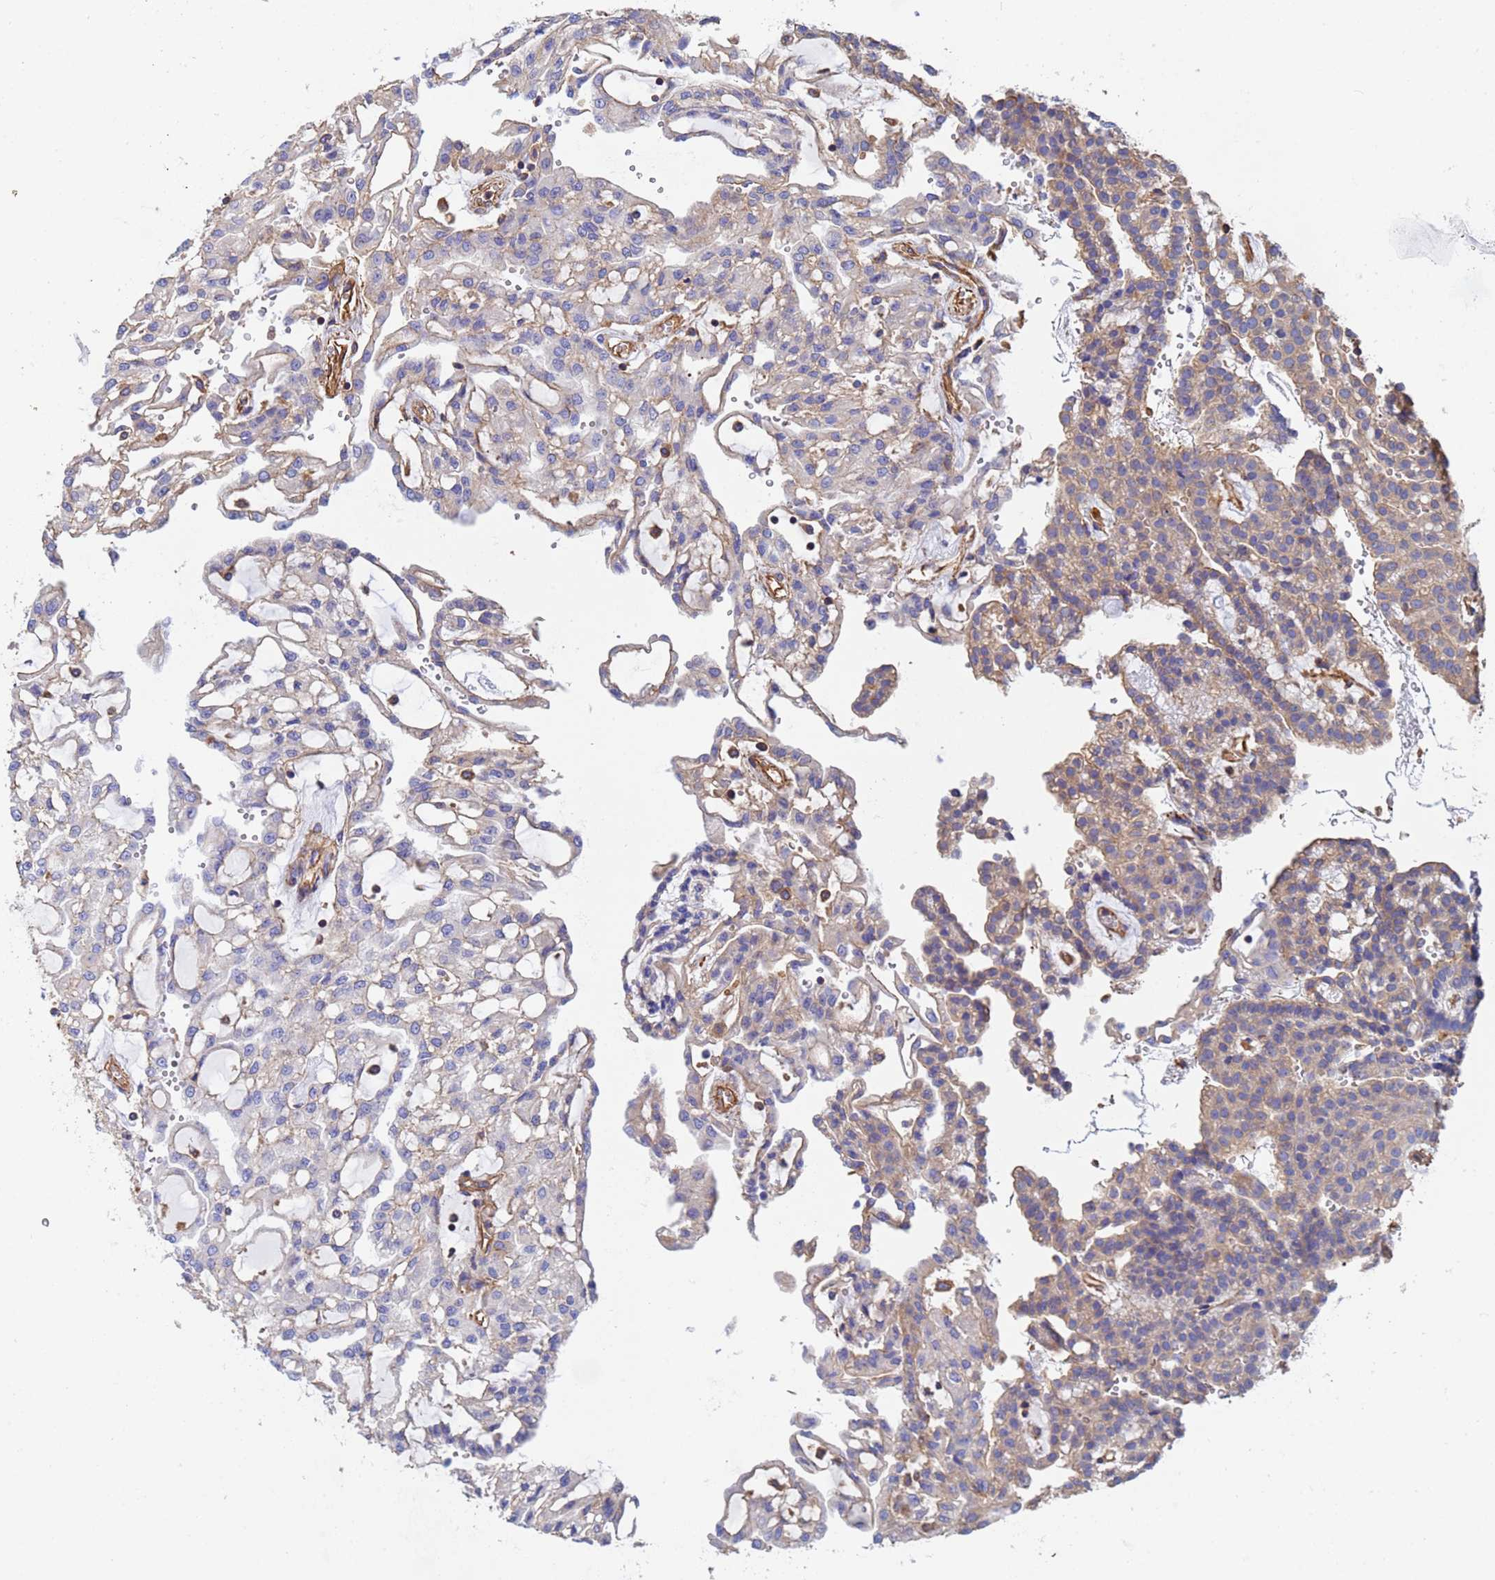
{"staining": {"intensity": "weak", "quantity": "25%-75%", "location": "cytoplasmic/membranous"}, "tissue": "renal cancer", "cell_type": "Tumor cells", "image_type": "cancer", "snomed": [{"axis": "morphology", "description": "Adenocarcinoma, NOS"}, {"axis": "topography", "description": "Kidney"}], "caption": "Brown immunohistochemical staining in human adenocarcinoma (renal) demonstrates weak cytoplasmic/membranous staining in about 25%-75% of tumor cells. The staining was performed using DAB, with brown indicating positive protein expression. Nuclei are stained blue with hematoxylin.", "gene": "MYL12A", "patient": {"sex": "male", "age": 63}}